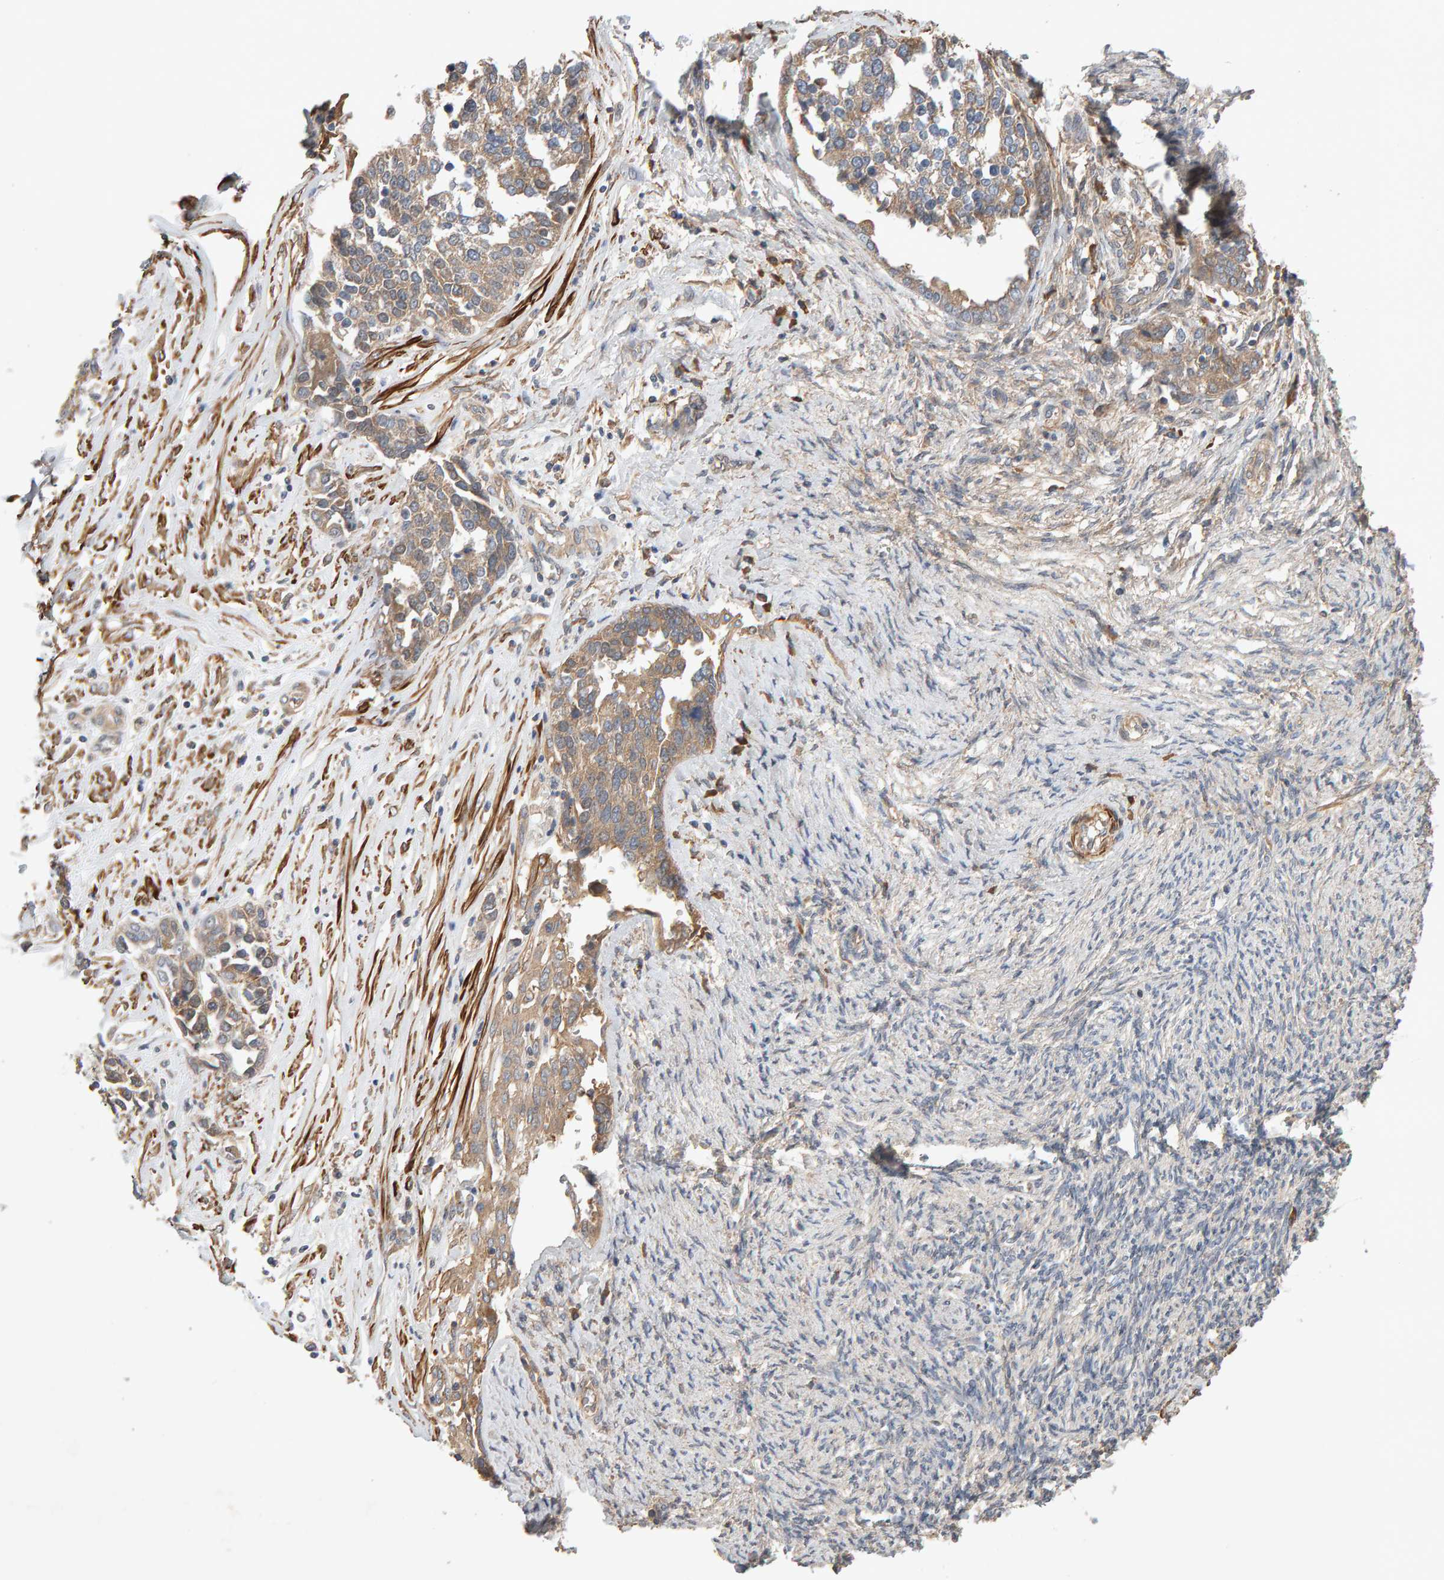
{"staining": {"intensity": "weak", "quantity": ">75%", "location": "cytoplasmic/membranous"}, "tissue": "ovarian cancer", "cell_type": "Tumor cells", "image_type": "cancer", "snomed": [{"axis": "morphology", "description": "Cystadenocarcinoma, serous, NOS"}, {"axis": "topography", "description": "Ovary"}], "caption": "Immunohistochemistry (IHC) (DAB) staining of human ovarian cancer demonstrates weak cytoplasmic/membranous protein staining in approximately >75% of tumor cells. (brown staining indicates protein expression, while blue staining denotes nuclei).", "gene": "RNF19A", "patient": {"sex": "female", "age": 44}}